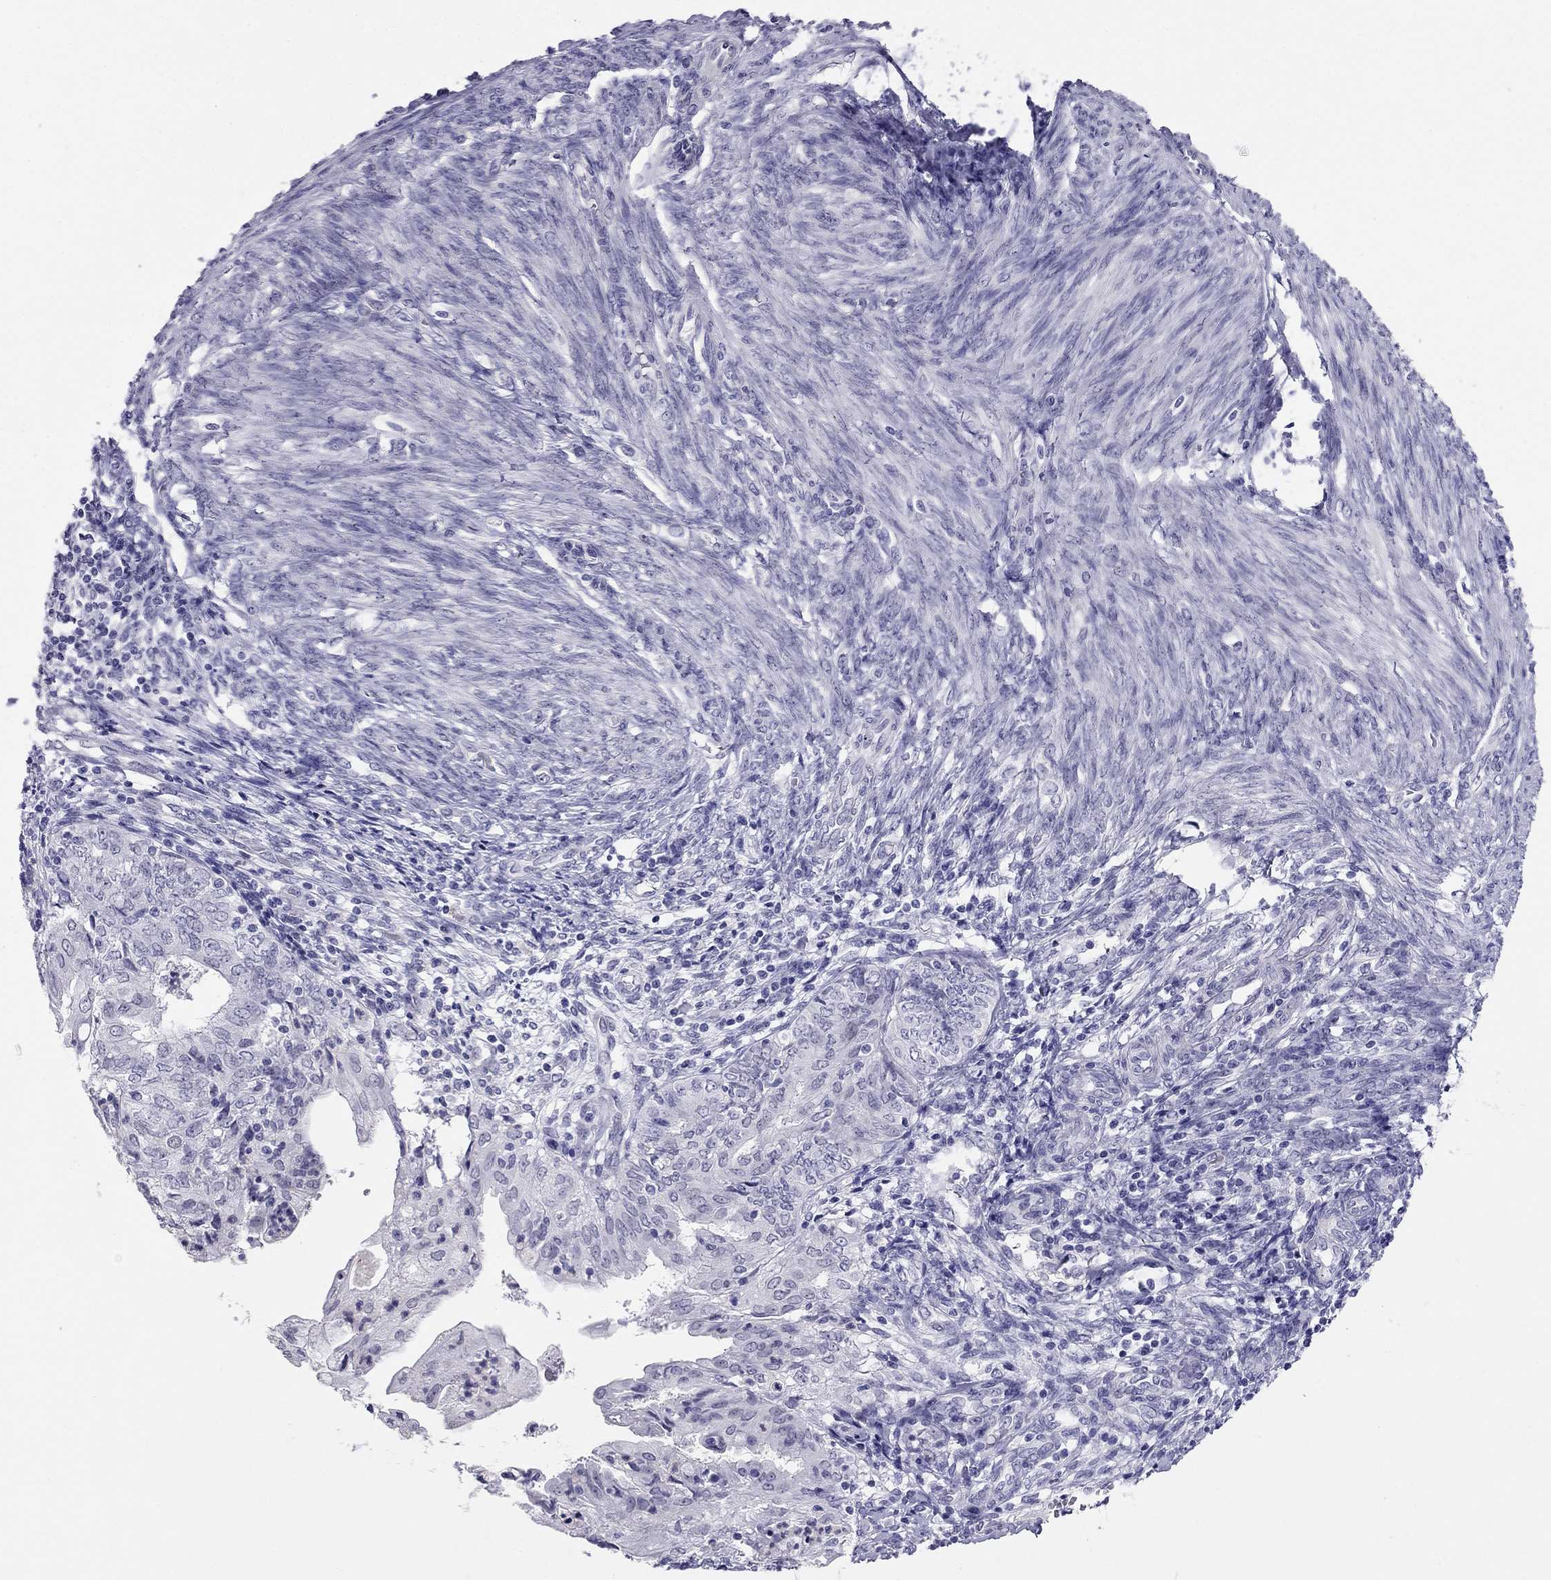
{"staining": {"intensity": "negative", "quantity": "none", "location": "none"}, "tissue": "endometrial cancer", "cell_type": "Tumor cells", "image_type": "cancer", "snomed": [{"axis": "morphology", "description": "Adenocarcinoma, NOS"}, {"axis": "topography", "description": "Endometrium"}], "caption": "There is no significant staining in tumor cells of adenocarcinoma (endometrial).", "gene": "CROCC2", "patient": {"sex": "female", "age": 68}}